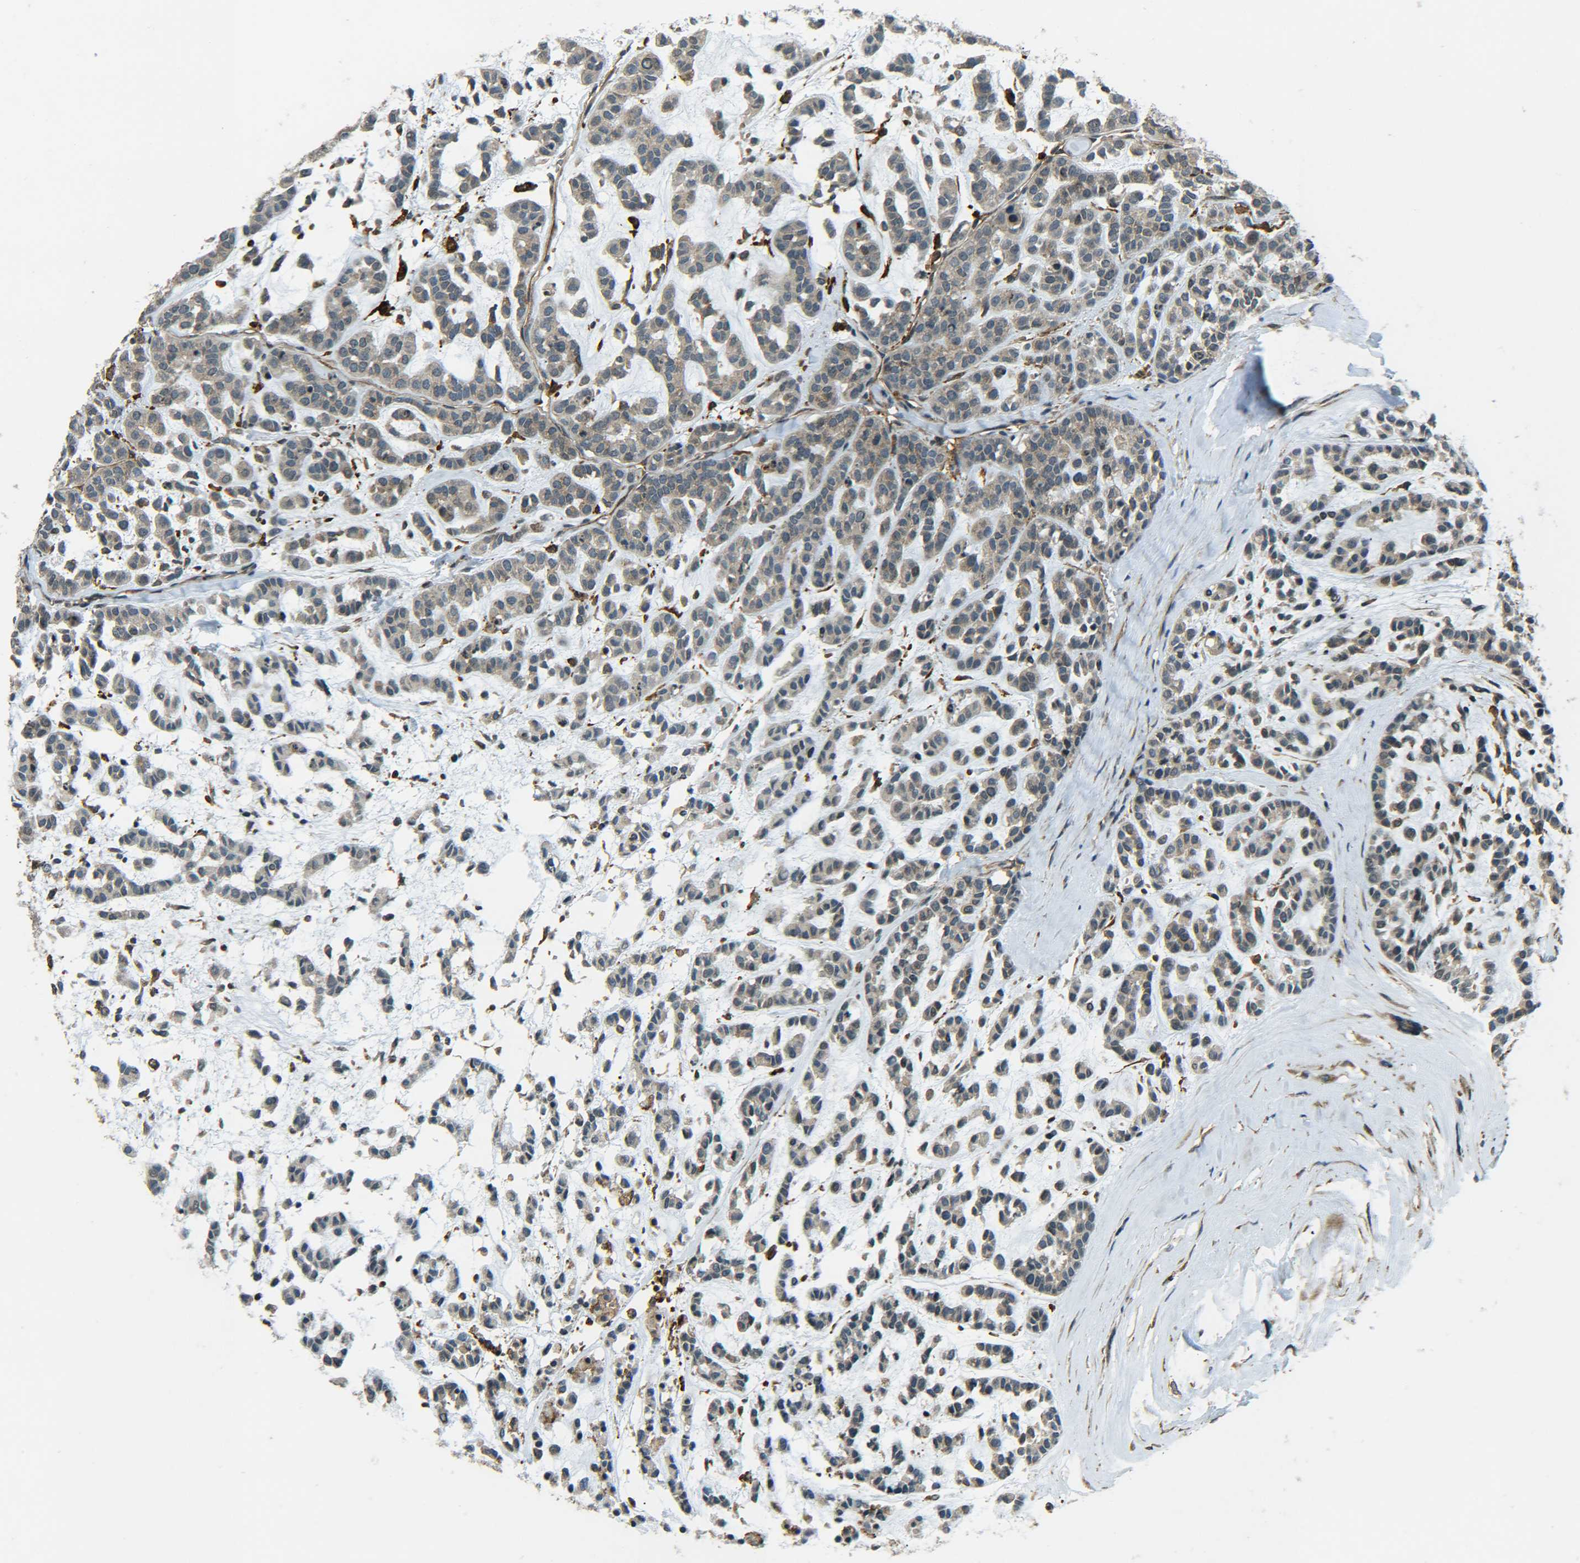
{"staining": {"intensity": "weak", "quantity": ">75%", "location": "cytoplasmic/membranous"}, "tissue": "head and neck cancer", "cell_type": "Tumor cells", "image_type": "cancer", "snomed": [{"axis": "morphology", "description": "Adenocarcinoma, NOS"}, {"axis": "morphology", "description": "Adenoma, NOS"}, {"axis": "topography", "description": "Head-Neck"}], "caption": "The image displays staining of adenoma (head and neck), revealing weak cytoplasmic/membranous protein positivity (brown color) within tumor cells.", "gene": "DAB2", "patient": {"sex": "female", "age": 55}}